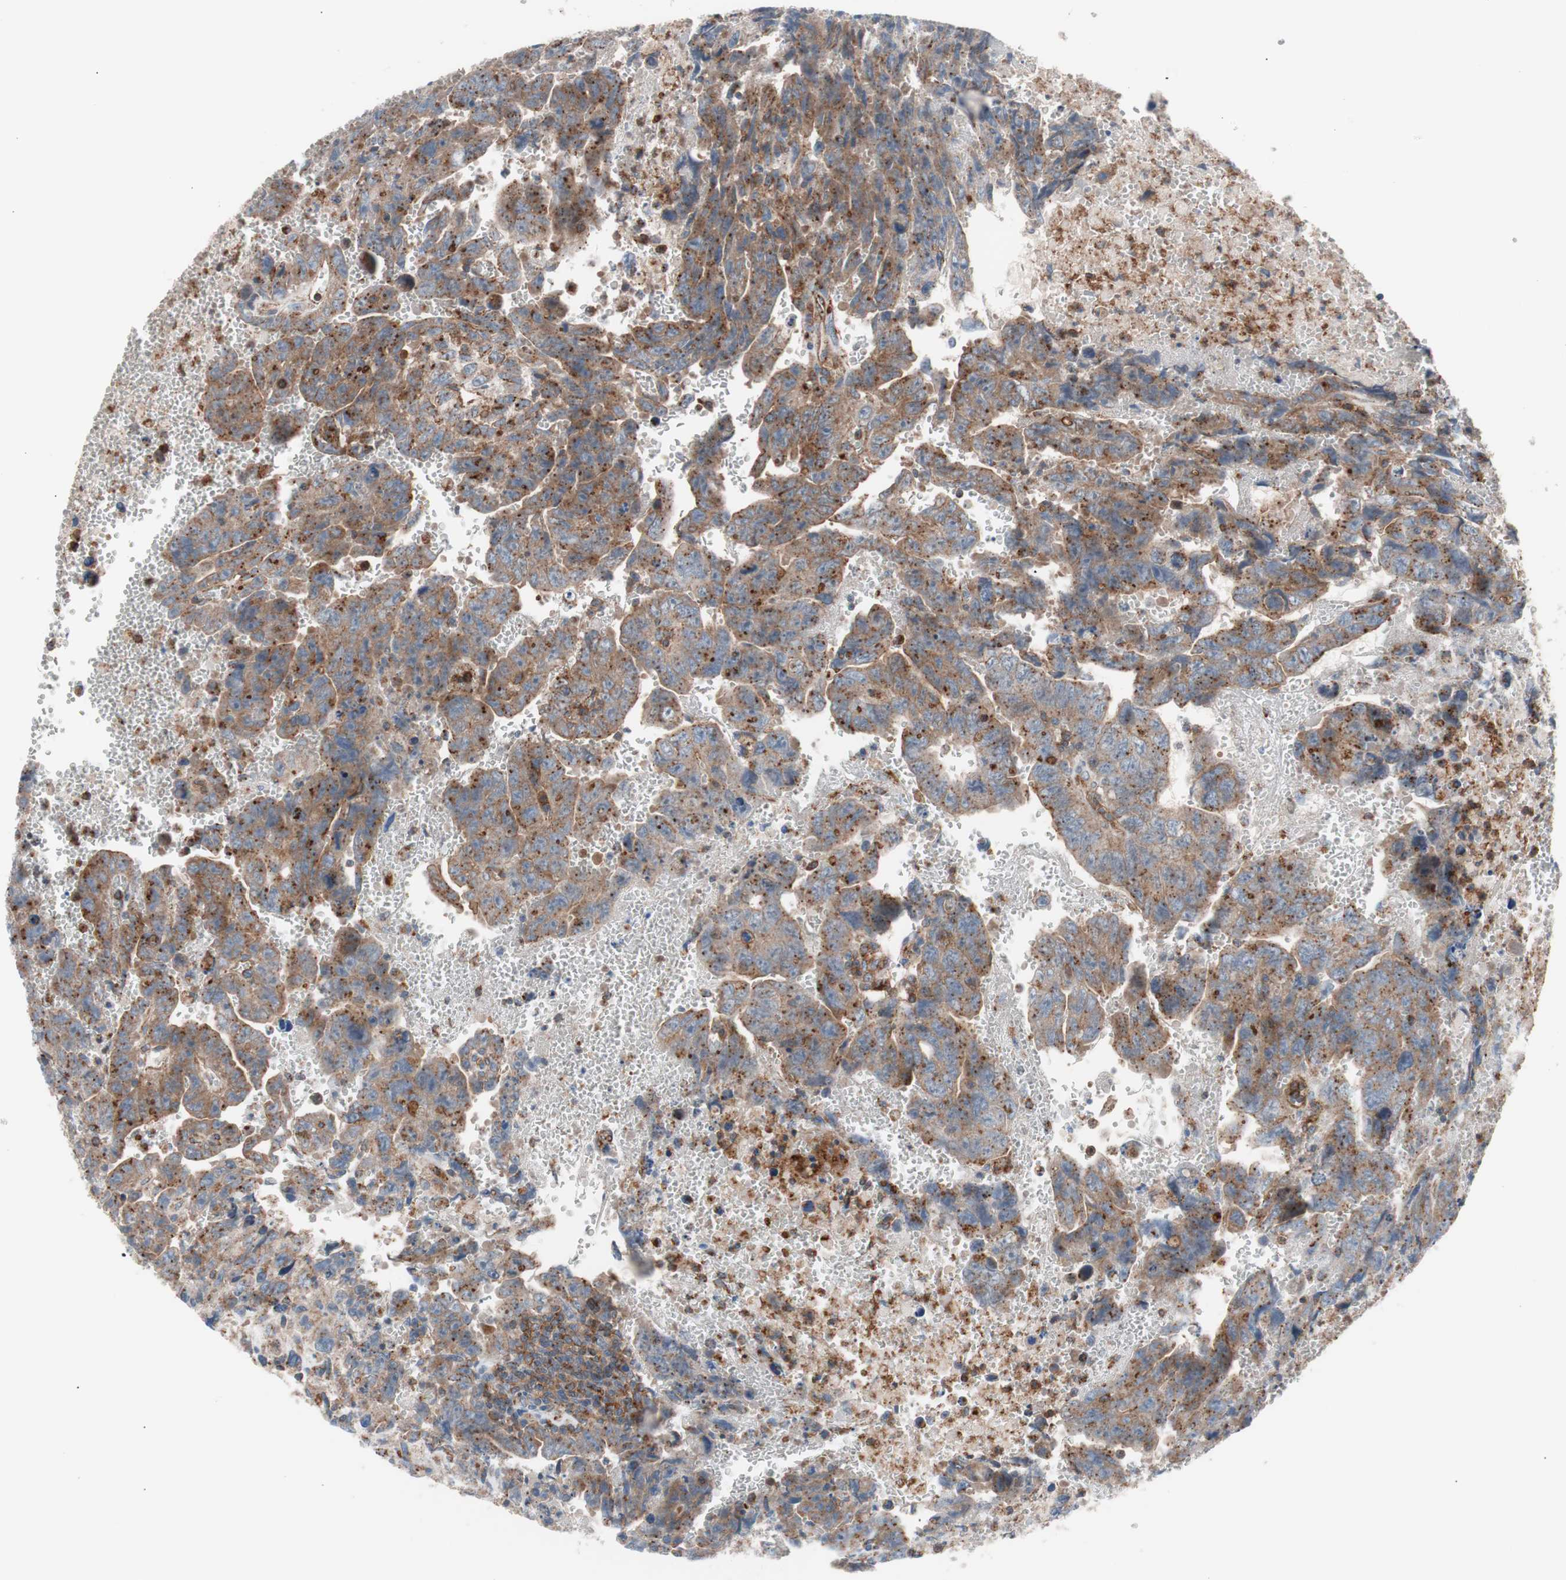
{"staining": {"intensity": "moderate", "quantity": ">75%", "location": "cytoplasmic/membranous"}, "tissue": "testis cancer", "cell_type": "Tumor cells", "image_type": "cancer", "snomed": [{"axis": "morphology", "description": "Carcinoma, Embryonal, NOS"}, {"axis": "topography", "description": "Testis"}], "caption": "Immunohistochemistry (IHC) staining of testis embryonal carcinoma, which demonstrates medium levels of moderate cytoplasmic/membranous expression in approximately >75% of tumor cells indicating moderate cytoplasmic/membranous protein expression. The staining was performed using DAB (brown) for protein detection and nuclei were counterstained in hematoxylin (blue).", "gene": "FLOT2", "patient": {"sex": "male", "age": 28}}